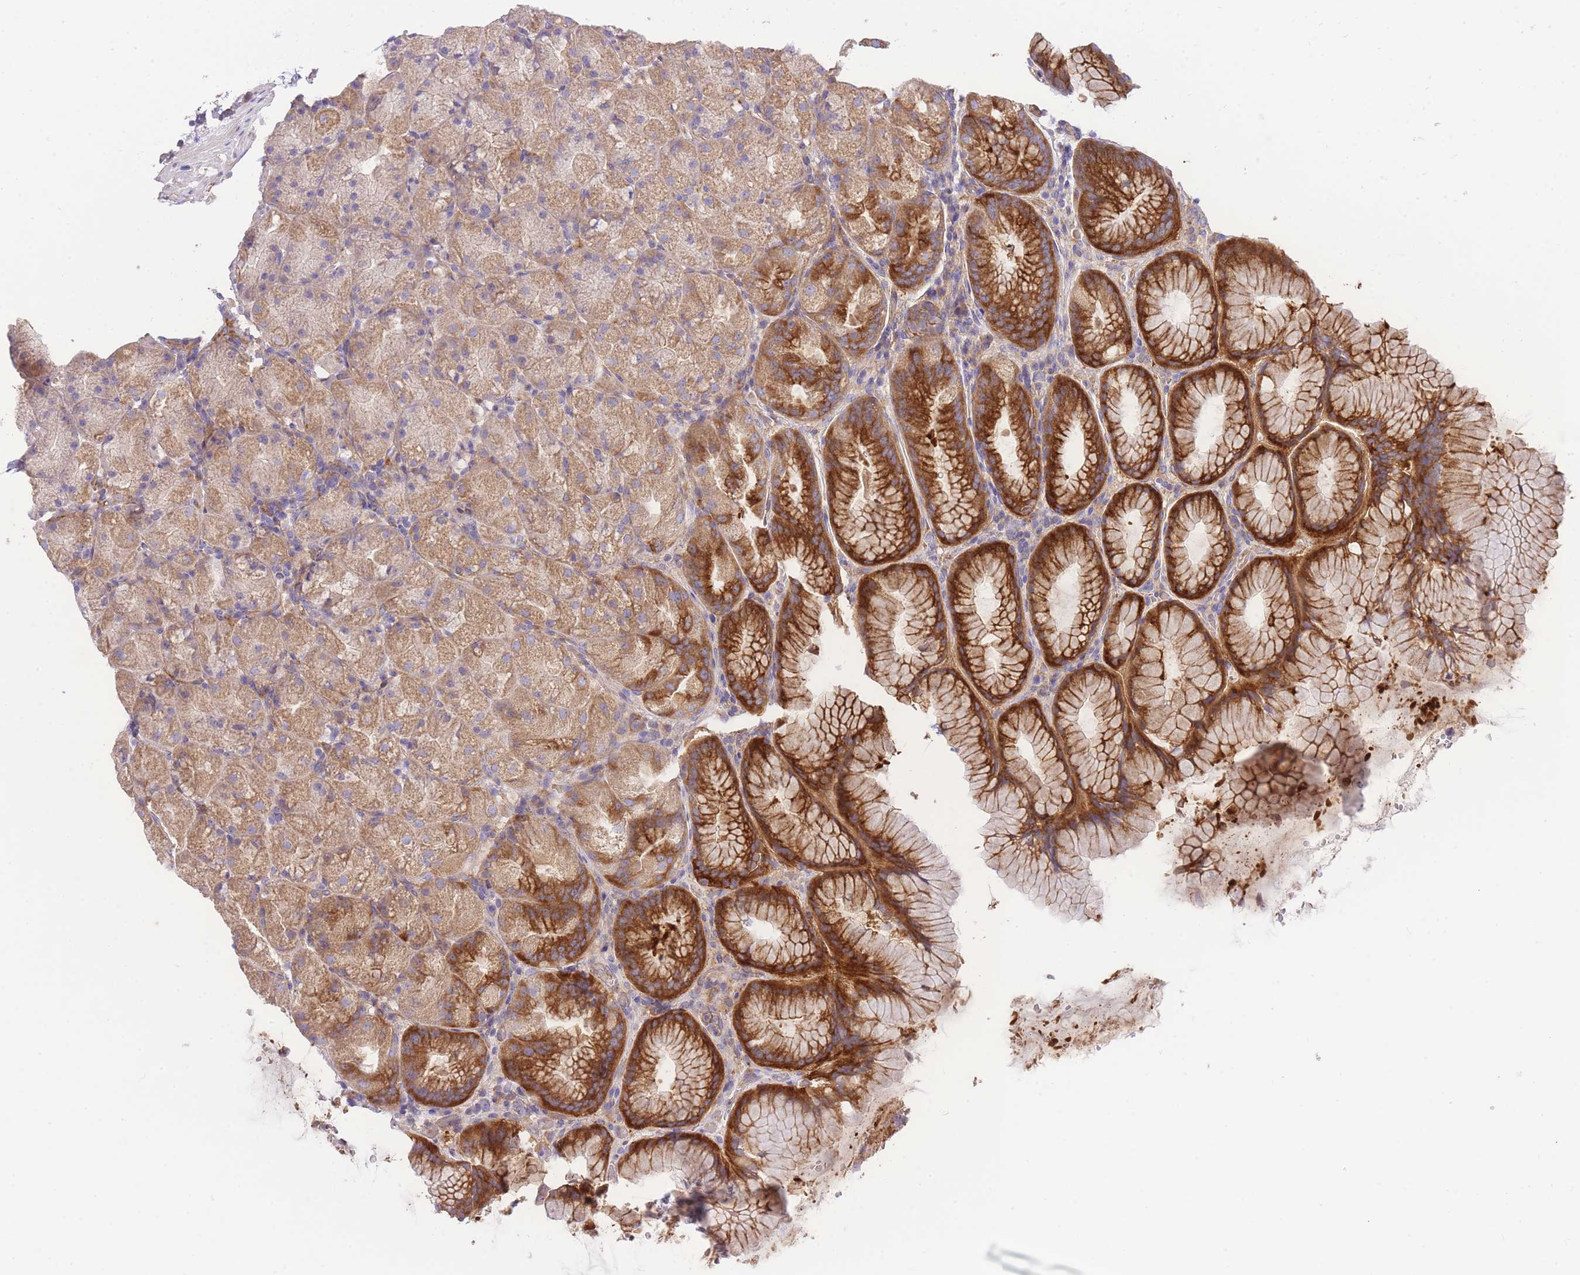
{"staining": {"intensity": "strong", "quantity": "25%-75%", "location": "cytoplasmic/membranous"}, "tissue": "stomach", "cell_type": "Glandular cells", "image_type": "normal", "snomed": [{"axis": "morphology", "description": "Normal tissue, NOS"}, {"axis": "topography", "description": "Stomach, upper"}, {"axis": "topography", "description": "Stomach"}], "caption": "Strong cytoplasmic/membranous protein expression is identified in about 25%-75% of glandular cells in stomach. The protein is stained brown, and the nuclei are stained in blue (DAB IHC with brightfield microscopy, high magnification).", "gene": "INSYN2B", "patient": {"sex": "male", "age": 48}}